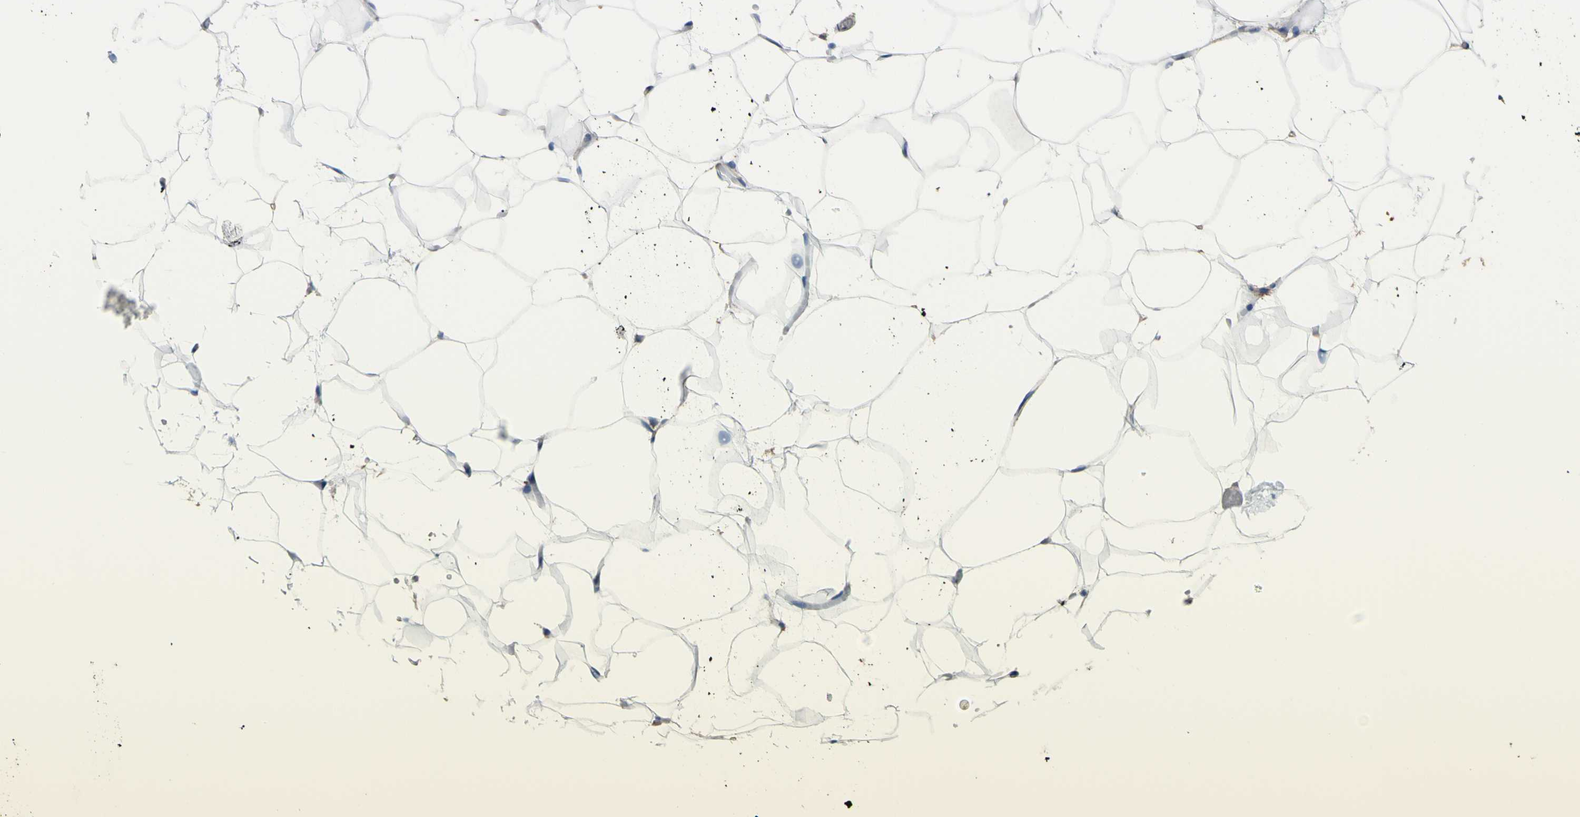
{"staining": {"intensity": "weak", "quantity": ">75%", "location": "cytoplasmic/membranous"}, "tissue": "adipose tissue", "cell_type": "Adipocytes", "image_type": "normal", "snomed": [{"axis": "morphology", "description": "Normal tissue, NOS"}, {"axis": "topography", "description": "Breast"}, {"axis": "topography", "description": "Adipose tissue"}], "caption": "Immunohistochemistry of unremarkable human adipose tissue displays low levels of weak cytoplasmic/membranous positivity in approximately >75% of adipocytes. (IHC, brightfield microscopy, high magnification).", "gene": "TPBG", "patient": {"sex": "female", "age": 25}}